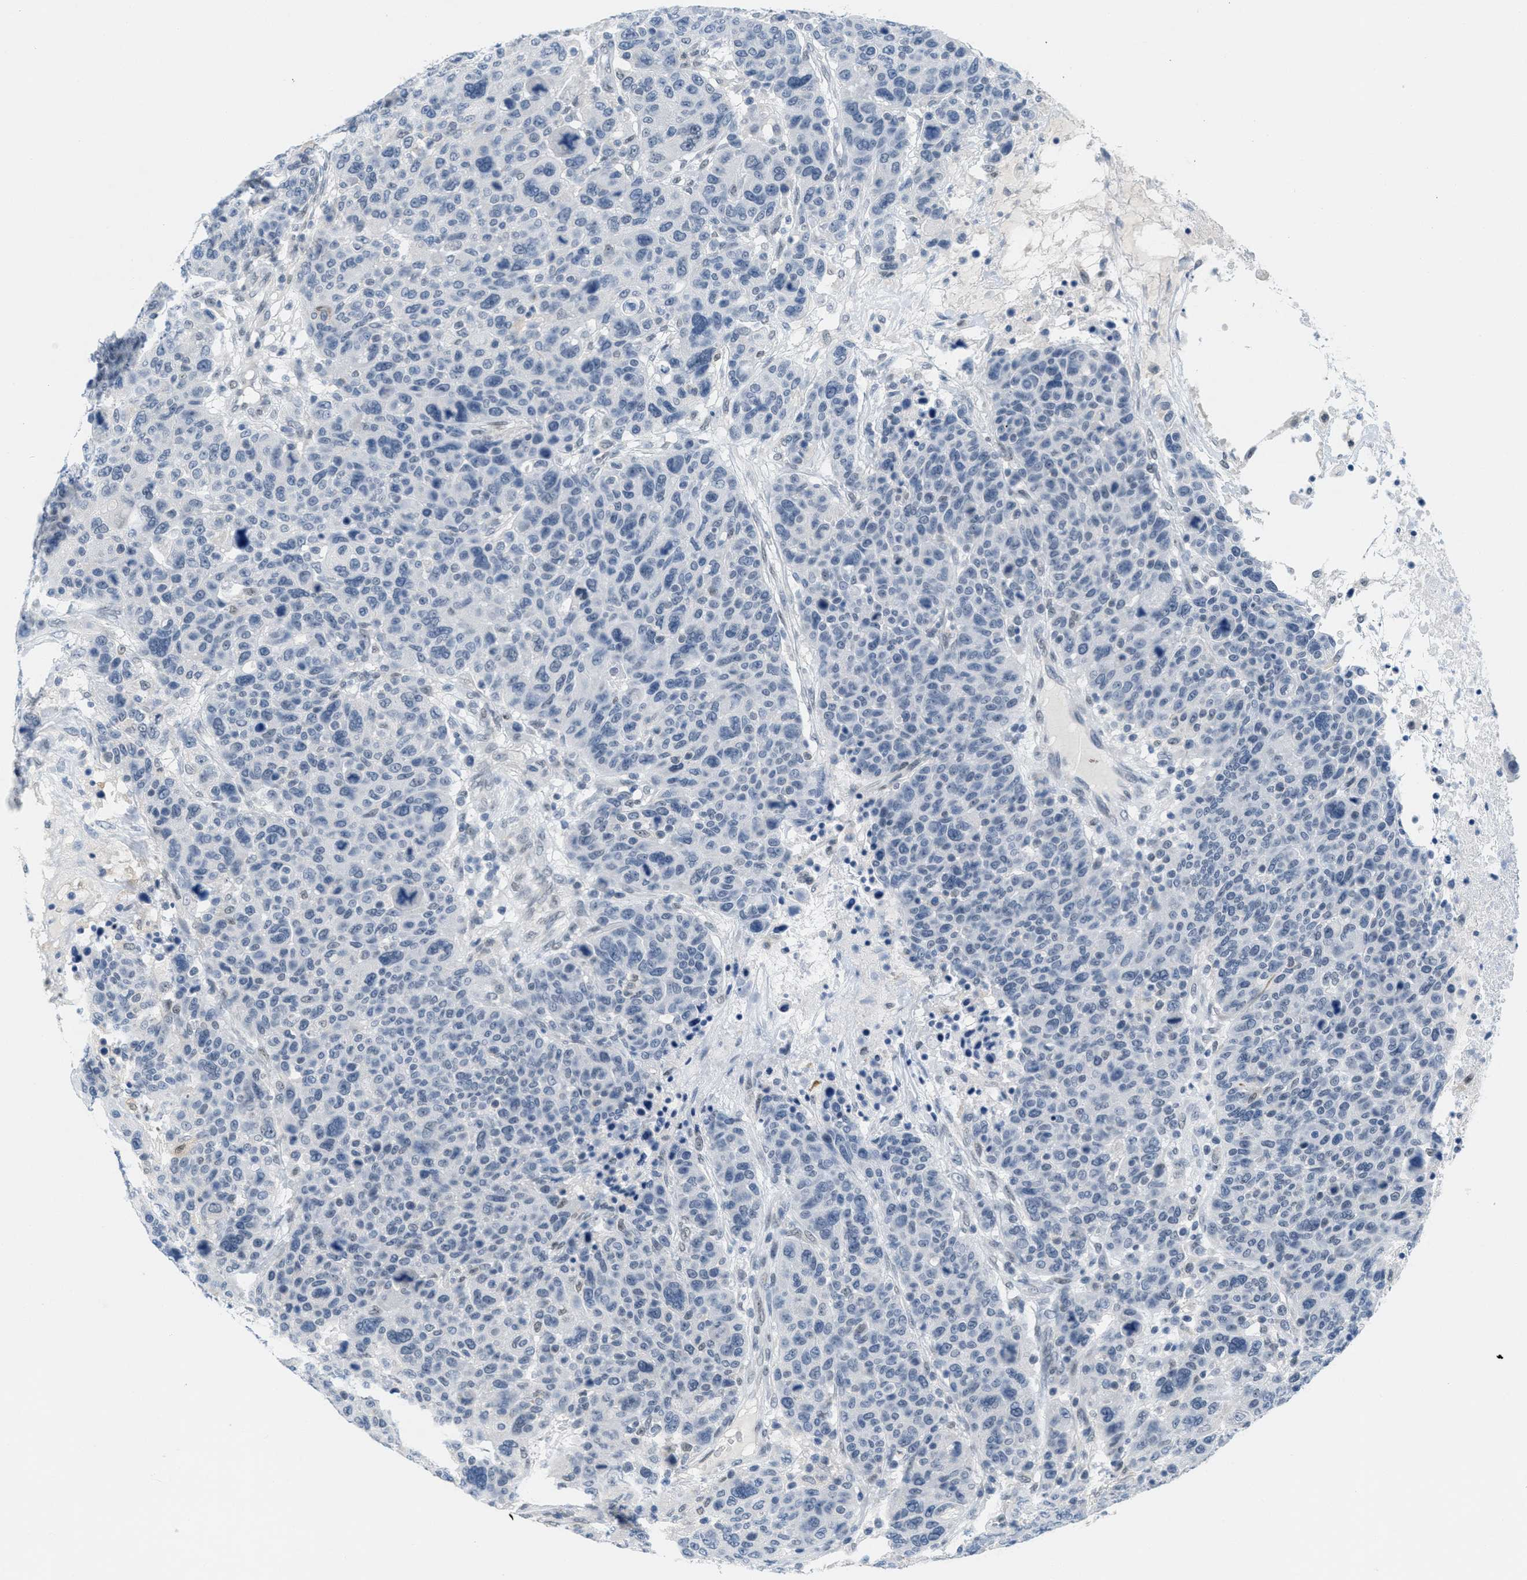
{"staining": {"intensity": "negative", "quantity": "none", "location": "none"}, "tissue": "breast cancer", "cell_type": "Tumor cells", "image_type": "cancer", "snomed": [{"axis": "morphology", "description": "Duct carcinoma"}, {"axis": "topography", "description": "Breast"}], "caption": "Immunohistochemical staining of human breast cancer displays no significant positivity in tumor cells.", "gene": "HS3ST2", "patient": {"sex": "female", "age": 37}}